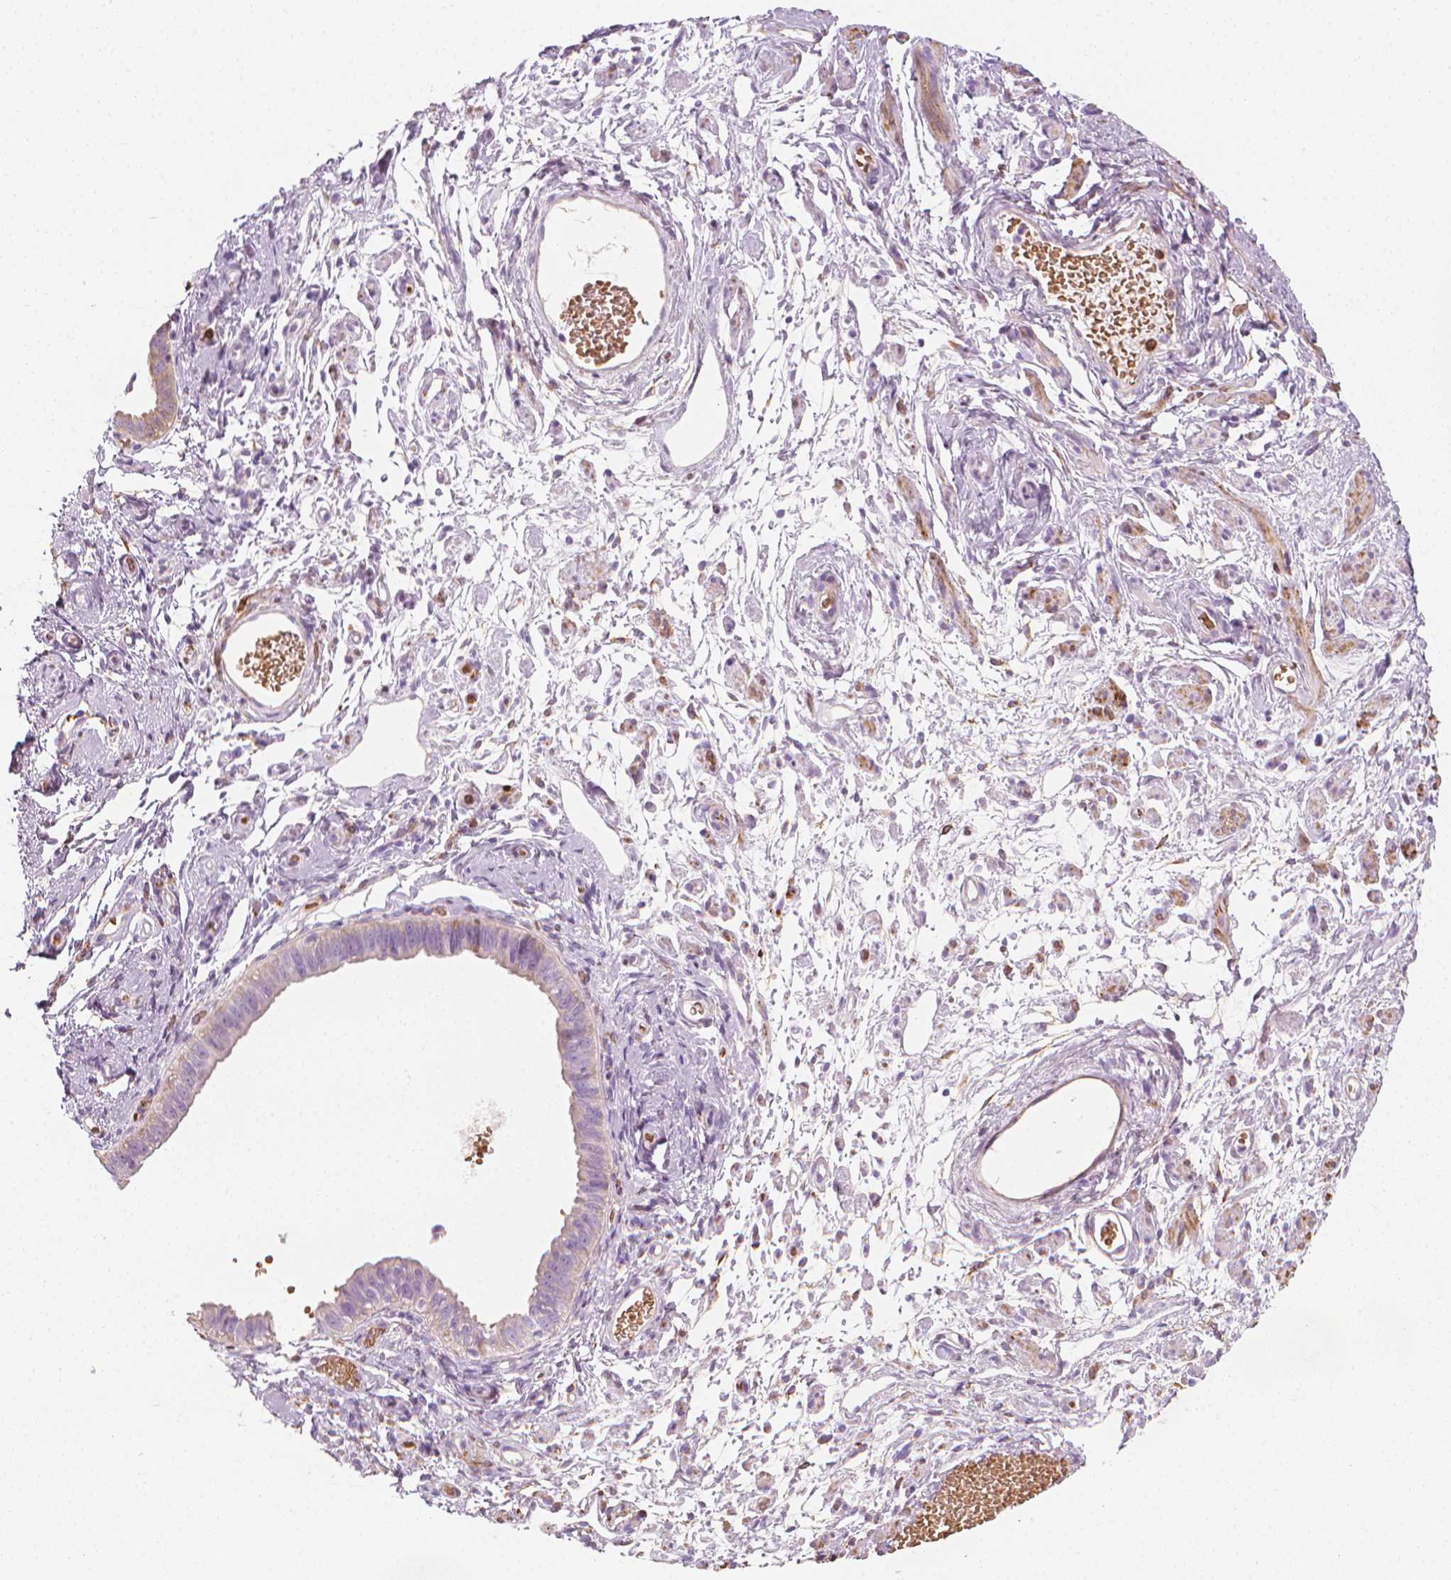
{"staining": {"intensity": "negative", "quantity": "none", "location": "none"}, "tissue": "ovarian cancer", "cell_type": "Tumor cells", "image_type": "cancer", "snomed": [{"axis": "morphology", "description": "Carcinoma, endometroid"}, {"axis": "topography", "description": "Ovary"}], "caption": "This is an immunohistochemistry photomicrograph of human ovarian cancer. There is no positivity in tumor cells.", "gene": "CES1", "patient": {"sex": "female", "age": 85}}